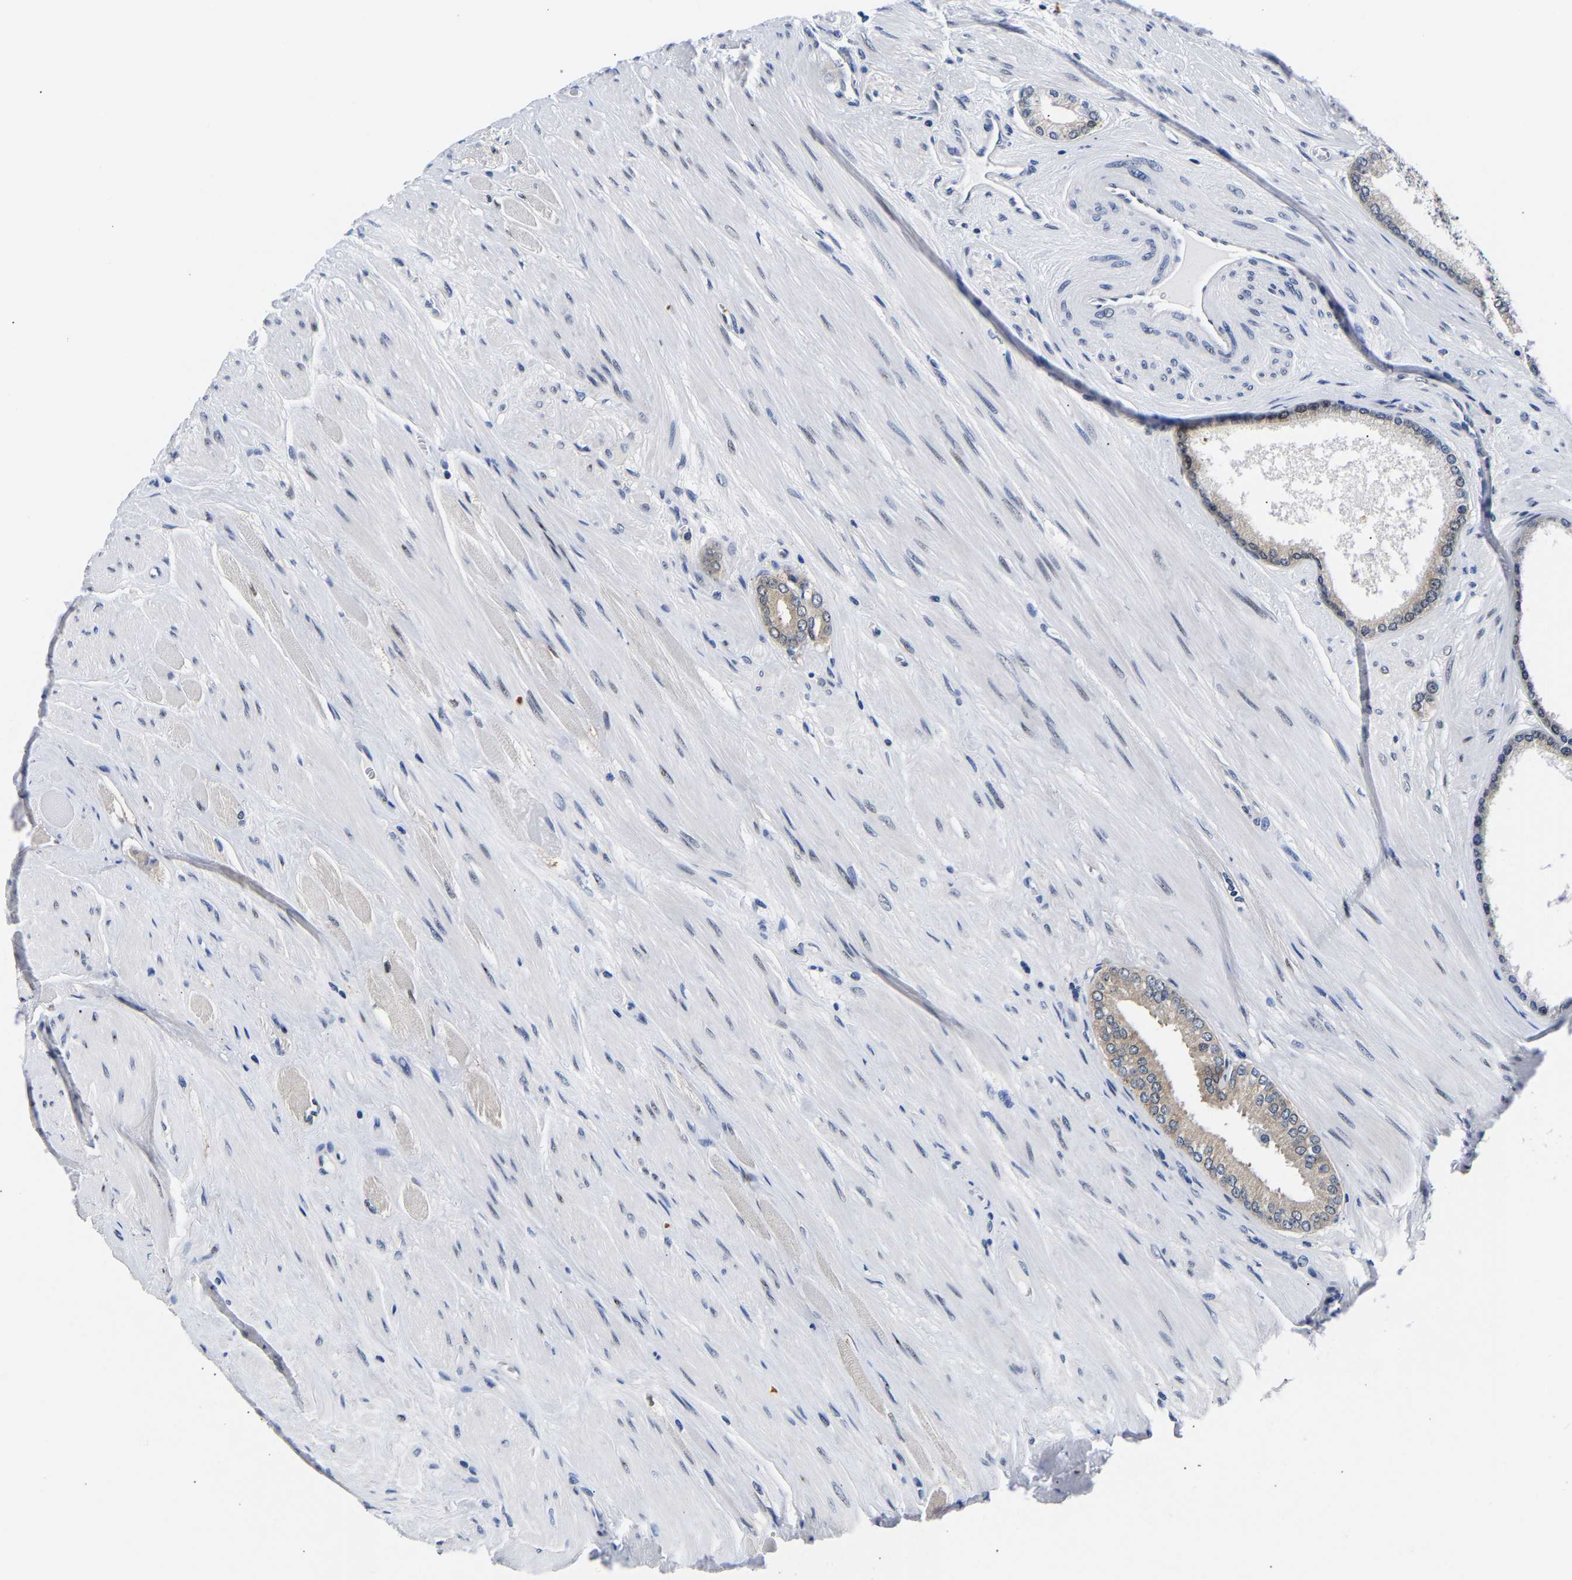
{"staining": {"intensity": "negative", "quantity": "none", "location": "none"}, "tissue": "prostate cancer", "cell_type": "Tumor cells", "image_type": "cancer", "snomed": [{"axis": "morphology", "description": "Adenocarcinoma, High grade"}, {"axis": "topography", "description": "Prostate"}], "caption": "Histopathology image shows no protein positivity in tumor cells of prostate cancer tissue.", "gene": "PTRHD1", "patient": {"sex": "male", "age": 61}}